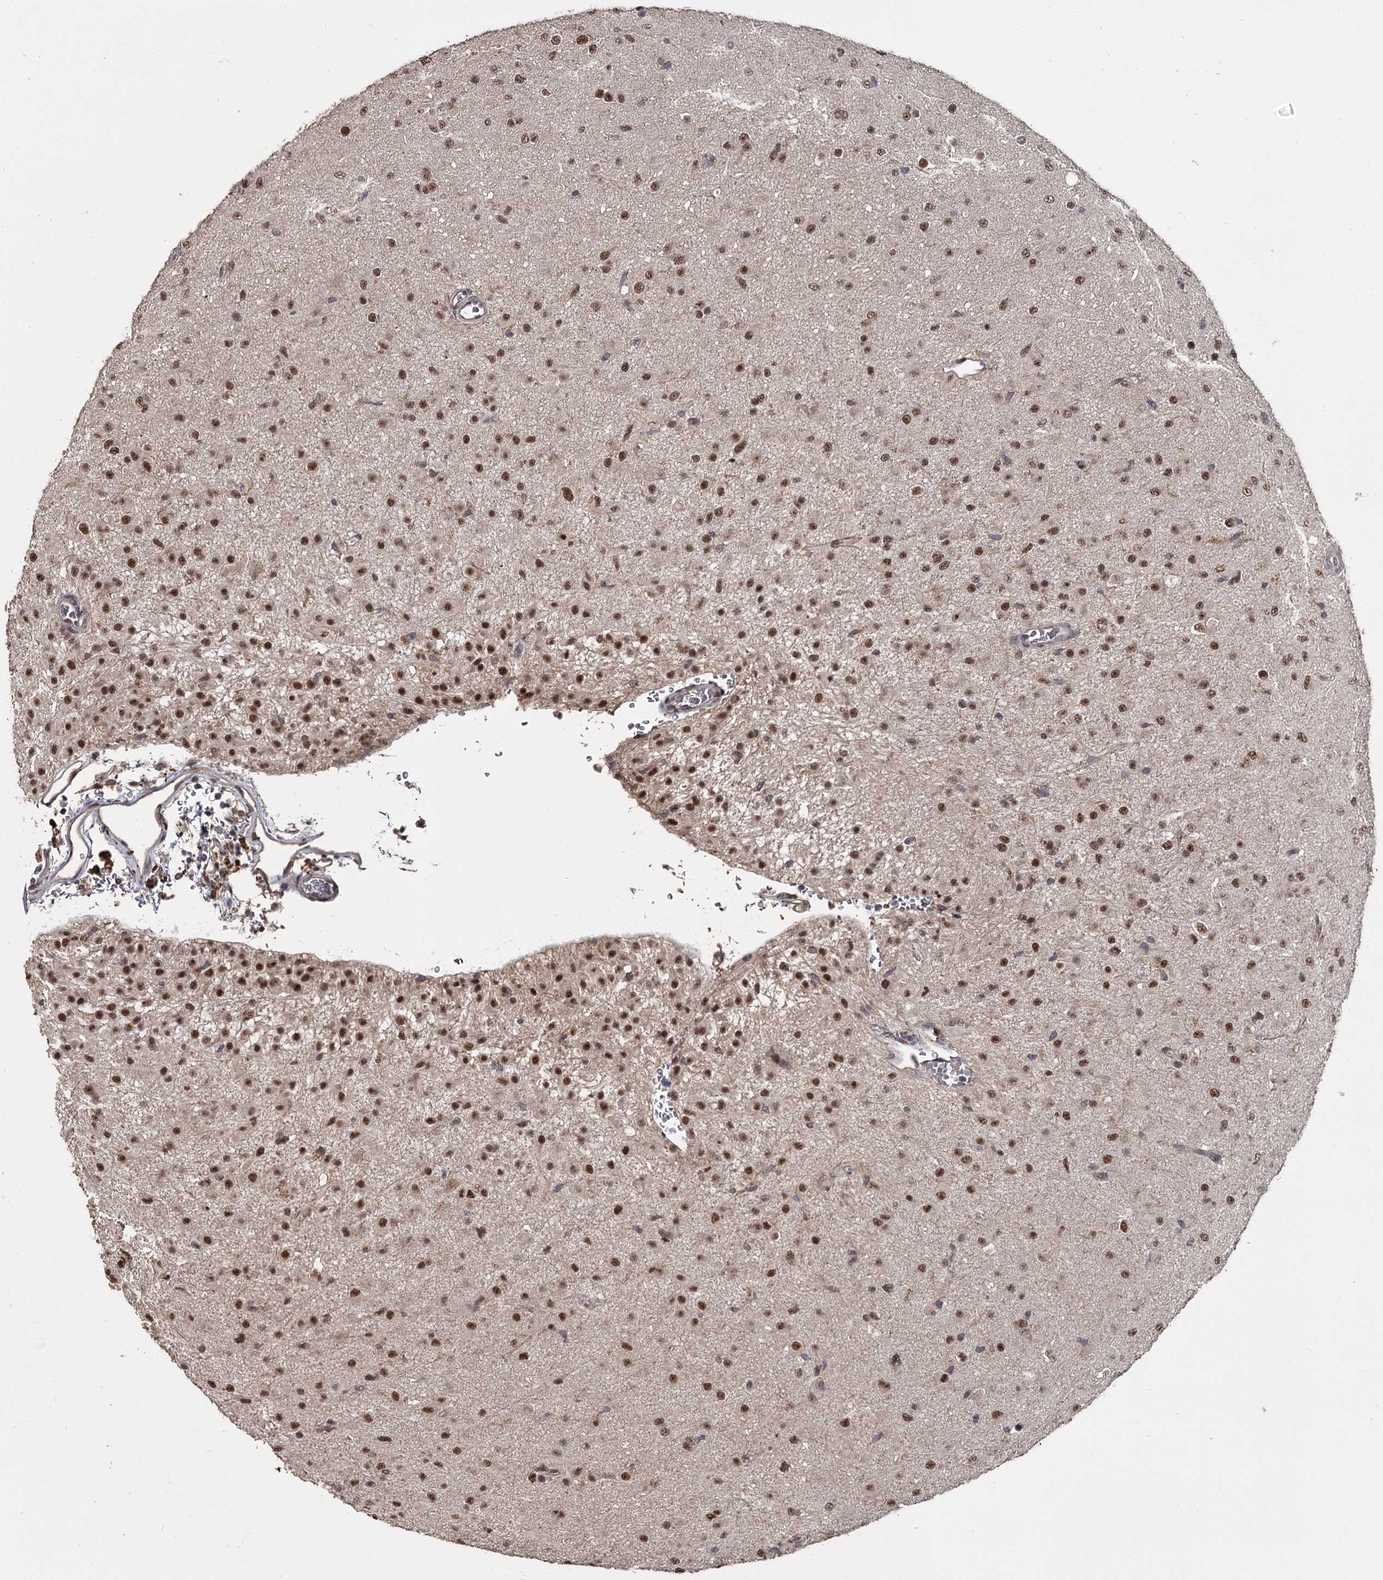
{"staining": {"intensity": "moderate", "quantity": ">75%", "location": "nuclear"}, "tissue": "glioma", "cell_type": "Tumor cells", "image_type": "cancer", "snomed": [{"axis": "morphology", "description": "Glioma, malignant, Low grade"}, {"axis": "topography", "description": "Brain"}], "caption": "The micrograph displays staining of malignant low-grade glioma, revealing moderate nuclear protein expression (brown color) within tumor cells.", "gene": "PRPF40B", "patient": {"sex": "male", "age": 65}}